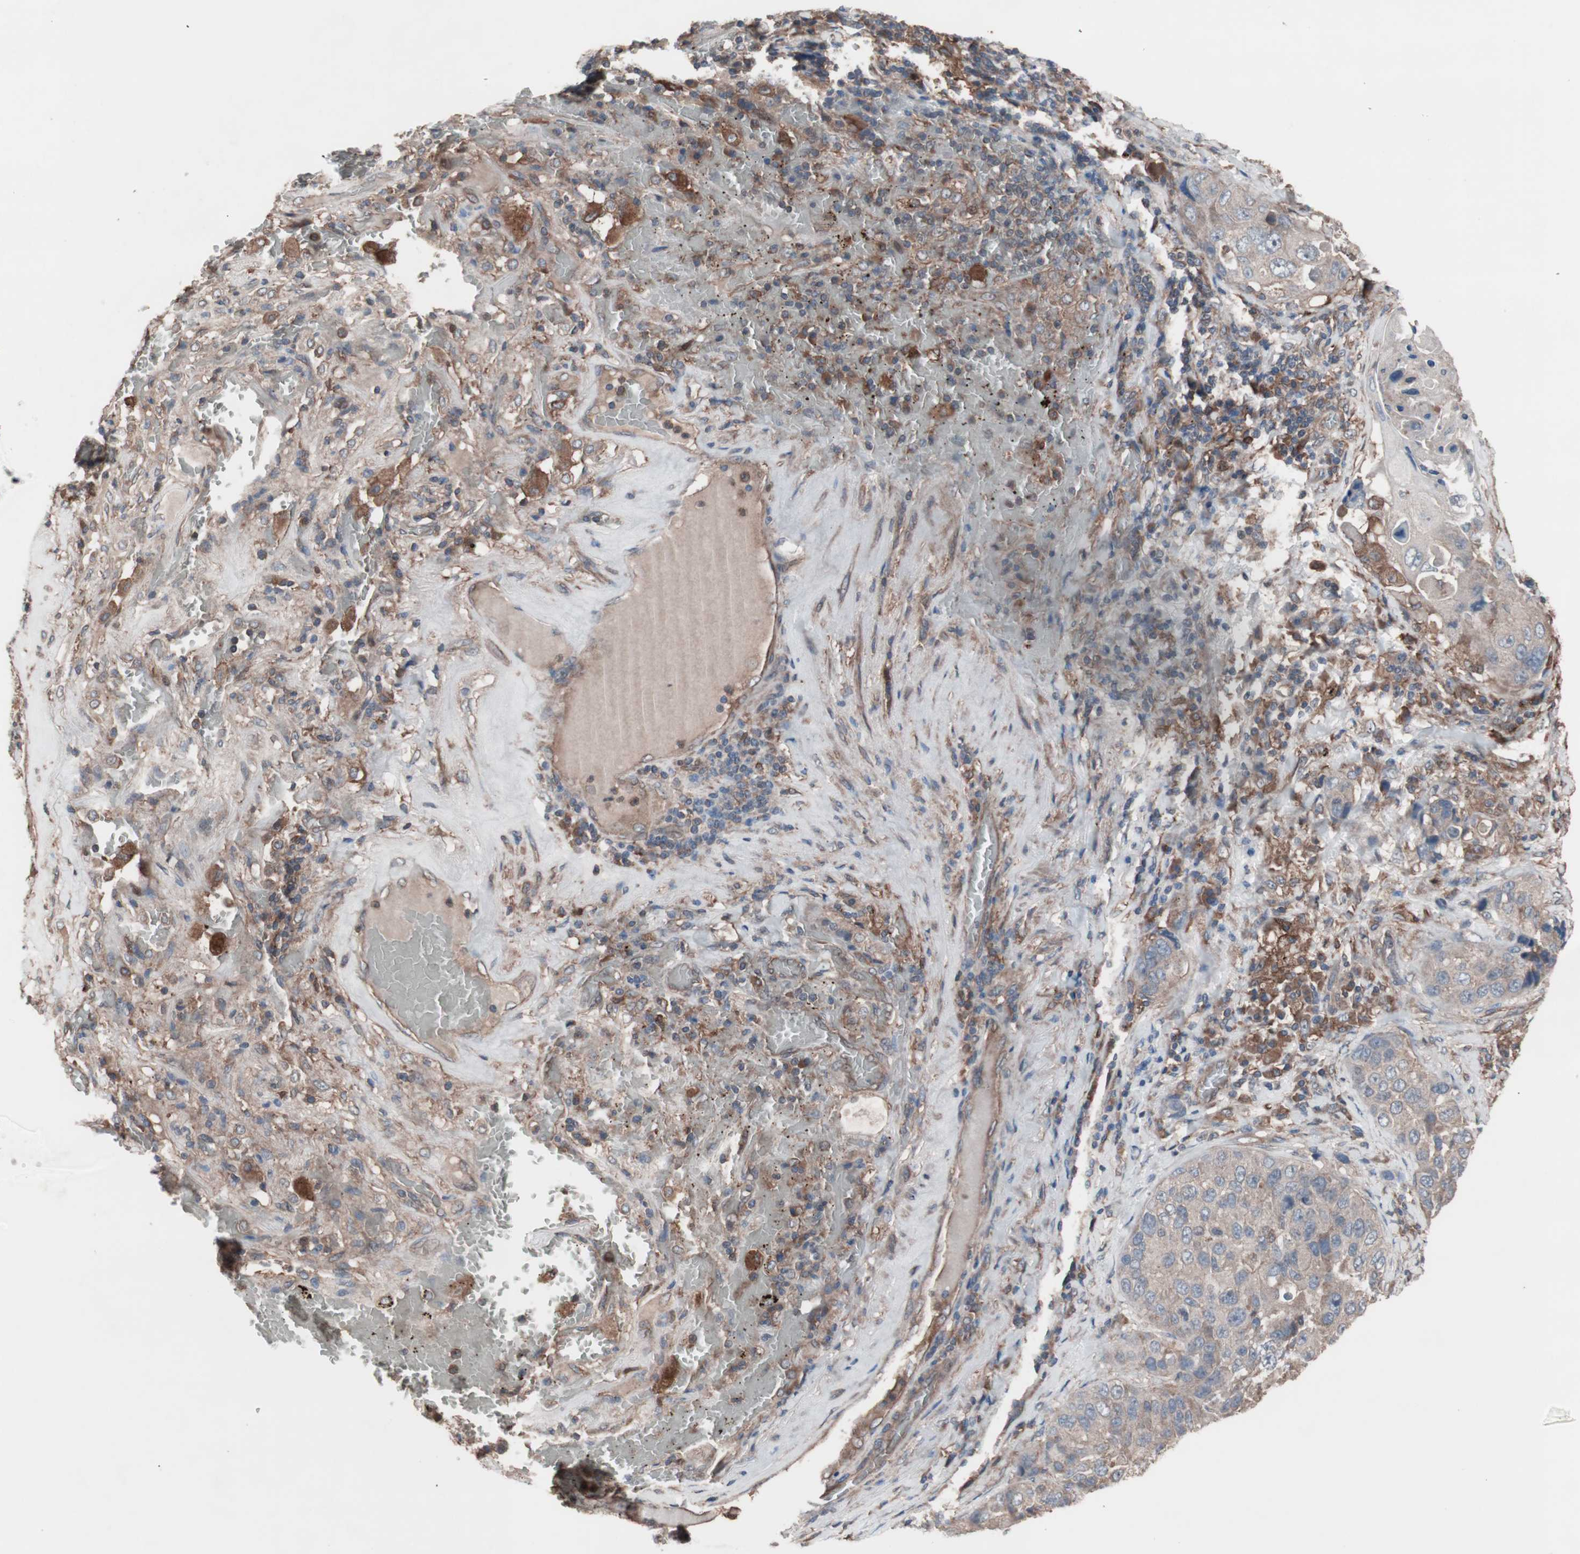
{"staining": {"intensity": "weak", "quantity": "25%-75%", "location": "cytoplasmic/membranous"}, "tissue": "lung cancer", "cell_type": "Tumor cells", "image_type": "cancer", "snomed": [{"axis": "morphology", "description": "Squamous cell carcinoma, NOS"}, {"axis": "topography", "description": "Lung"}], "caption": "Immunohistochemistry micrograph of lung cancer stained for a protein (brown), which shows low levels of weak cytoplasmic/membranous positivity in about 25%-75% of tumor cells.", "gene": "ATG7", "patient": {"sex": "male", "age": 57}}